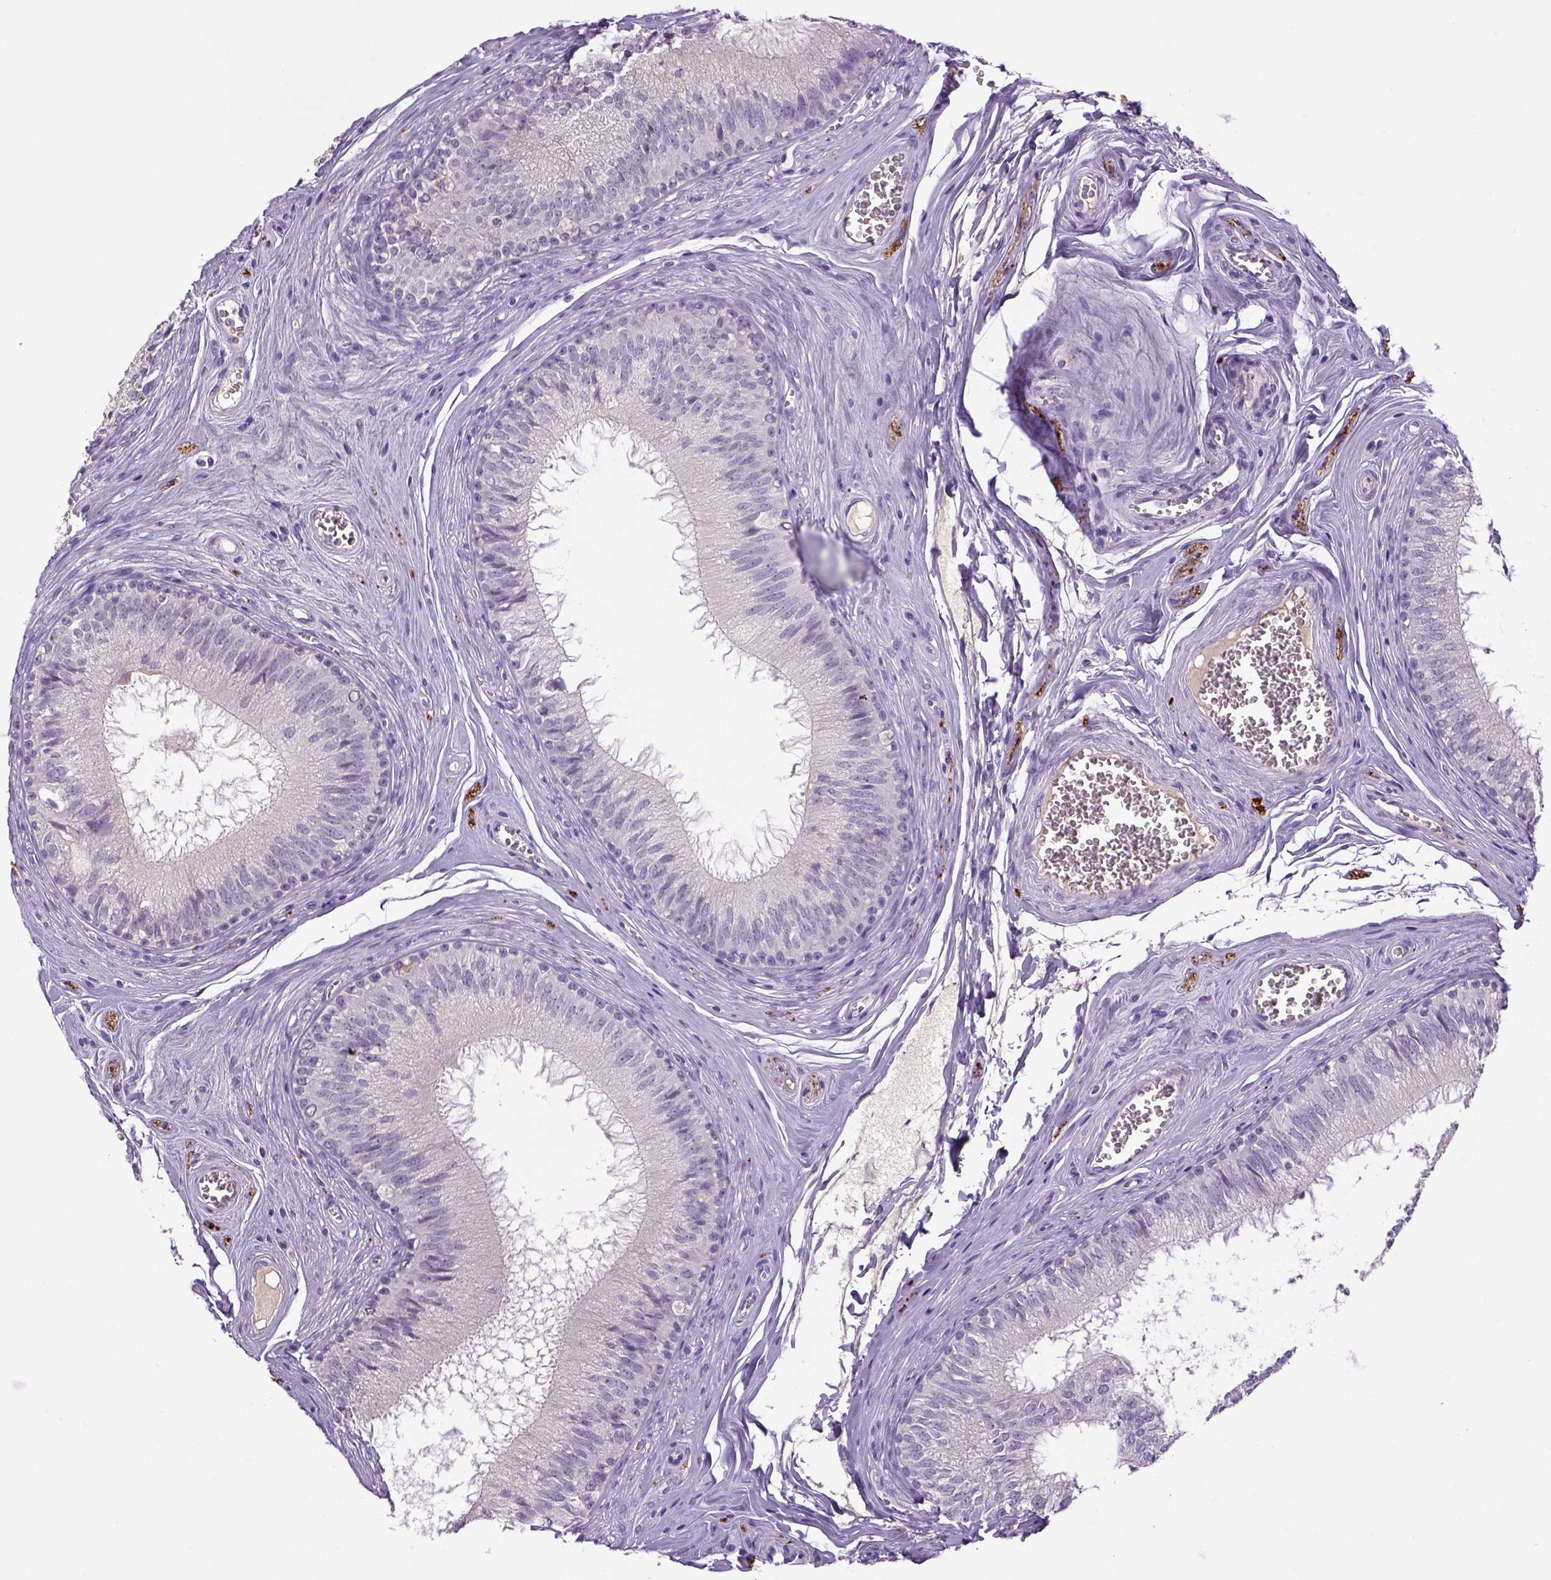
{"staining": {"intensity": "negative", "quantity": "none", "location": "none"}, "tissue": "epididymis", "cell_type": "Glandular cells", "image_type": "normal", "snomed": [{"axis": "morphology", "description": "Normal tissue, NOS"}, {"axis": "topography", "description": "Epididymis"}], "caption": "A high-resolution image shows immunohistochemistry (IHC) staining of normal epididymis, which reveals no significant expression in glandular cells. Brightfield microscopy of IHC stained with DAB (brown) and hematoxylin (blue), captured at high magnification.", "gene": "DBH", "patient": {"sex": "male", "age": 37}}